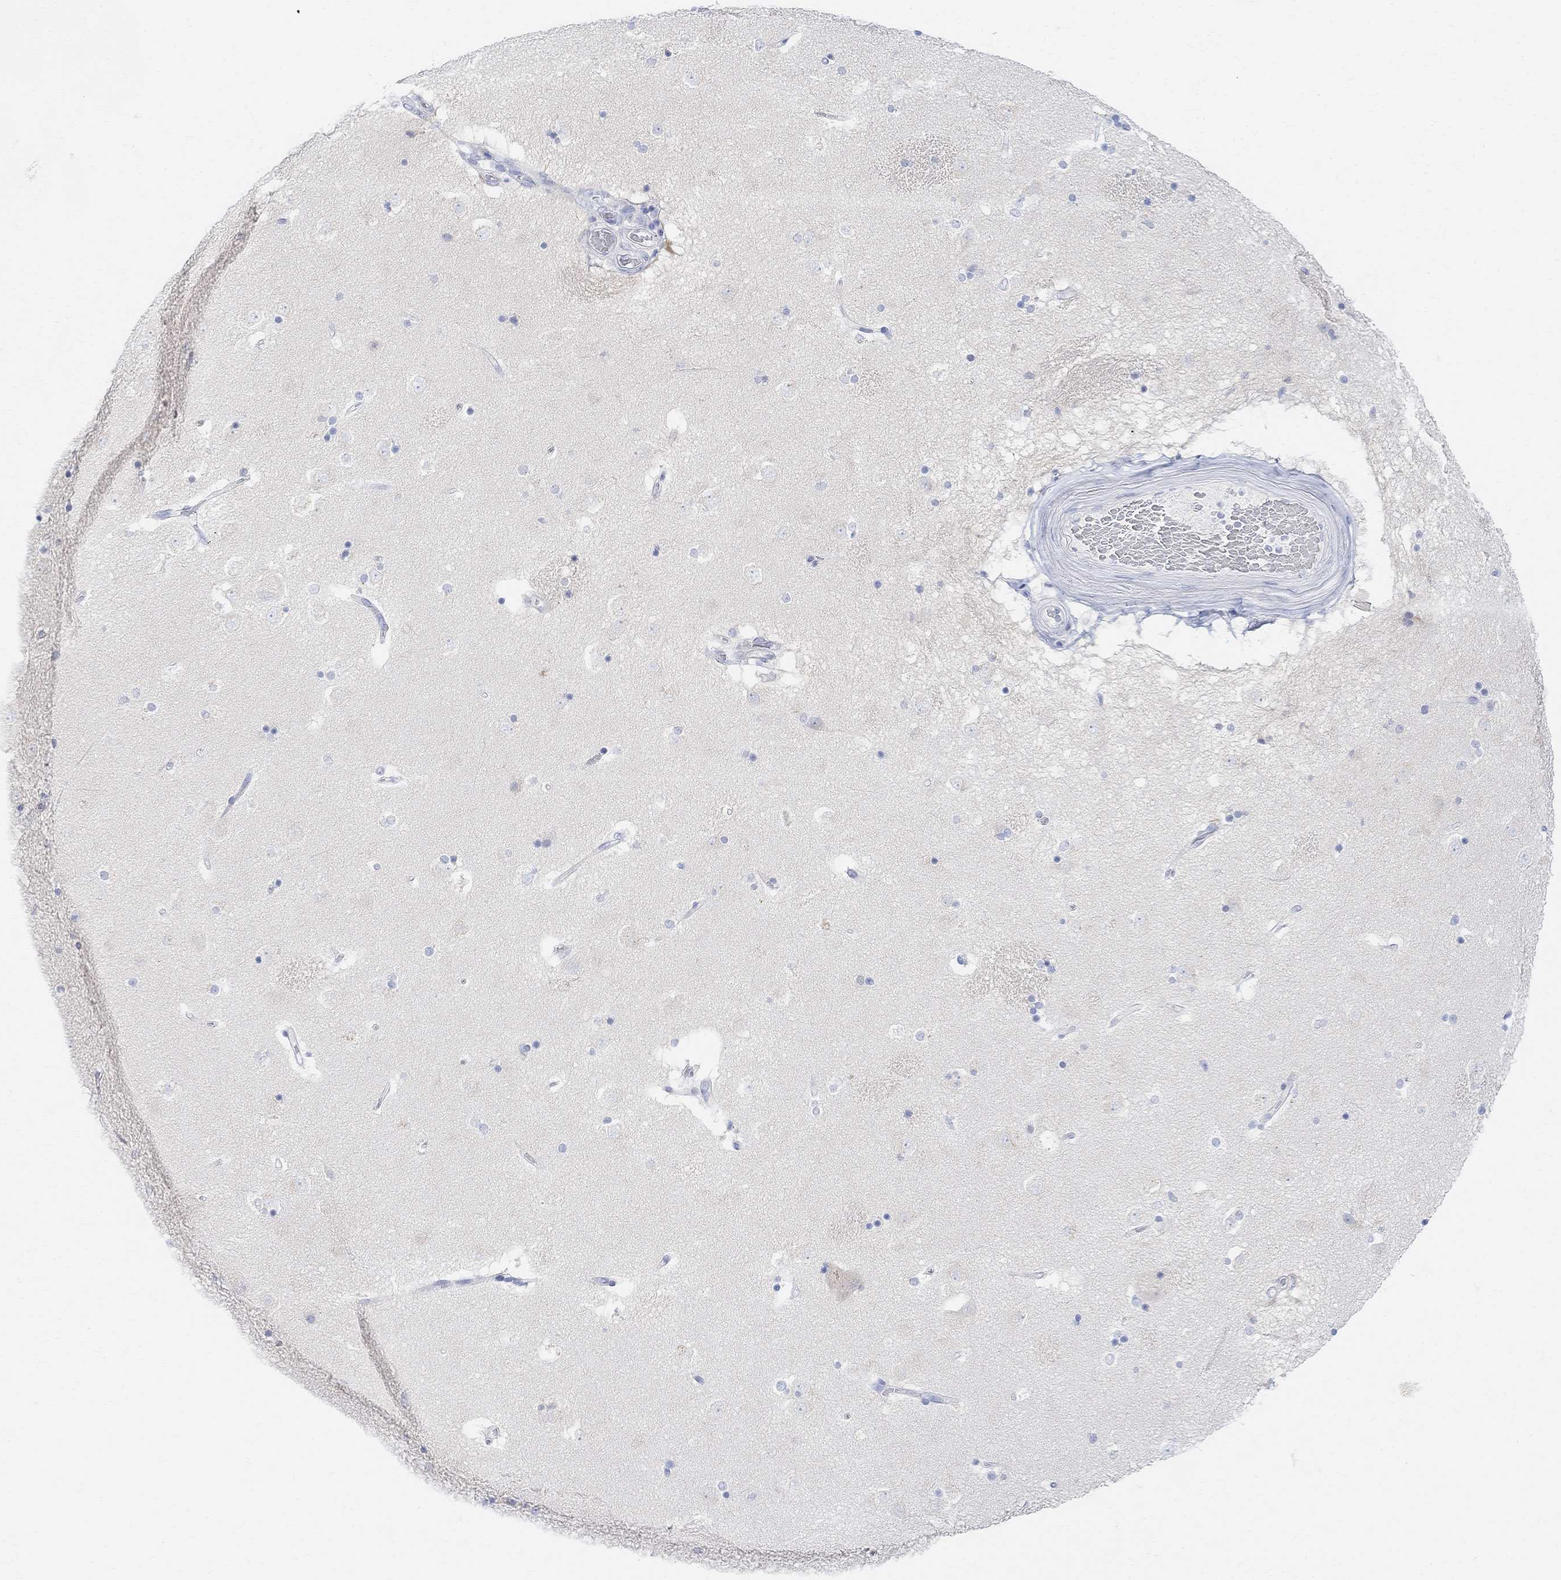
{"staining": {"intensity": "negative", "quantity": "none", "location": "none"}, "tissue": "caudate", "cell_type": "Glial cells", "image_type": "normal", "snomed": [{"axis": "morphology", "description": "Normal tissue, NOS"}, {"axis": "topography", "description": "Lateral ventricle wall"}], "caption": "The micrograph demonstrates no staining of glial cells in benign caudate. (Stains: DAB (3,3'-diaminobenzidine) IHC with hematoxylin counter stain, Microscopy: brightfield microscopy at high magnification).", "gene": "RETNLB", "patient": {"sex": "male", "age": 51}}